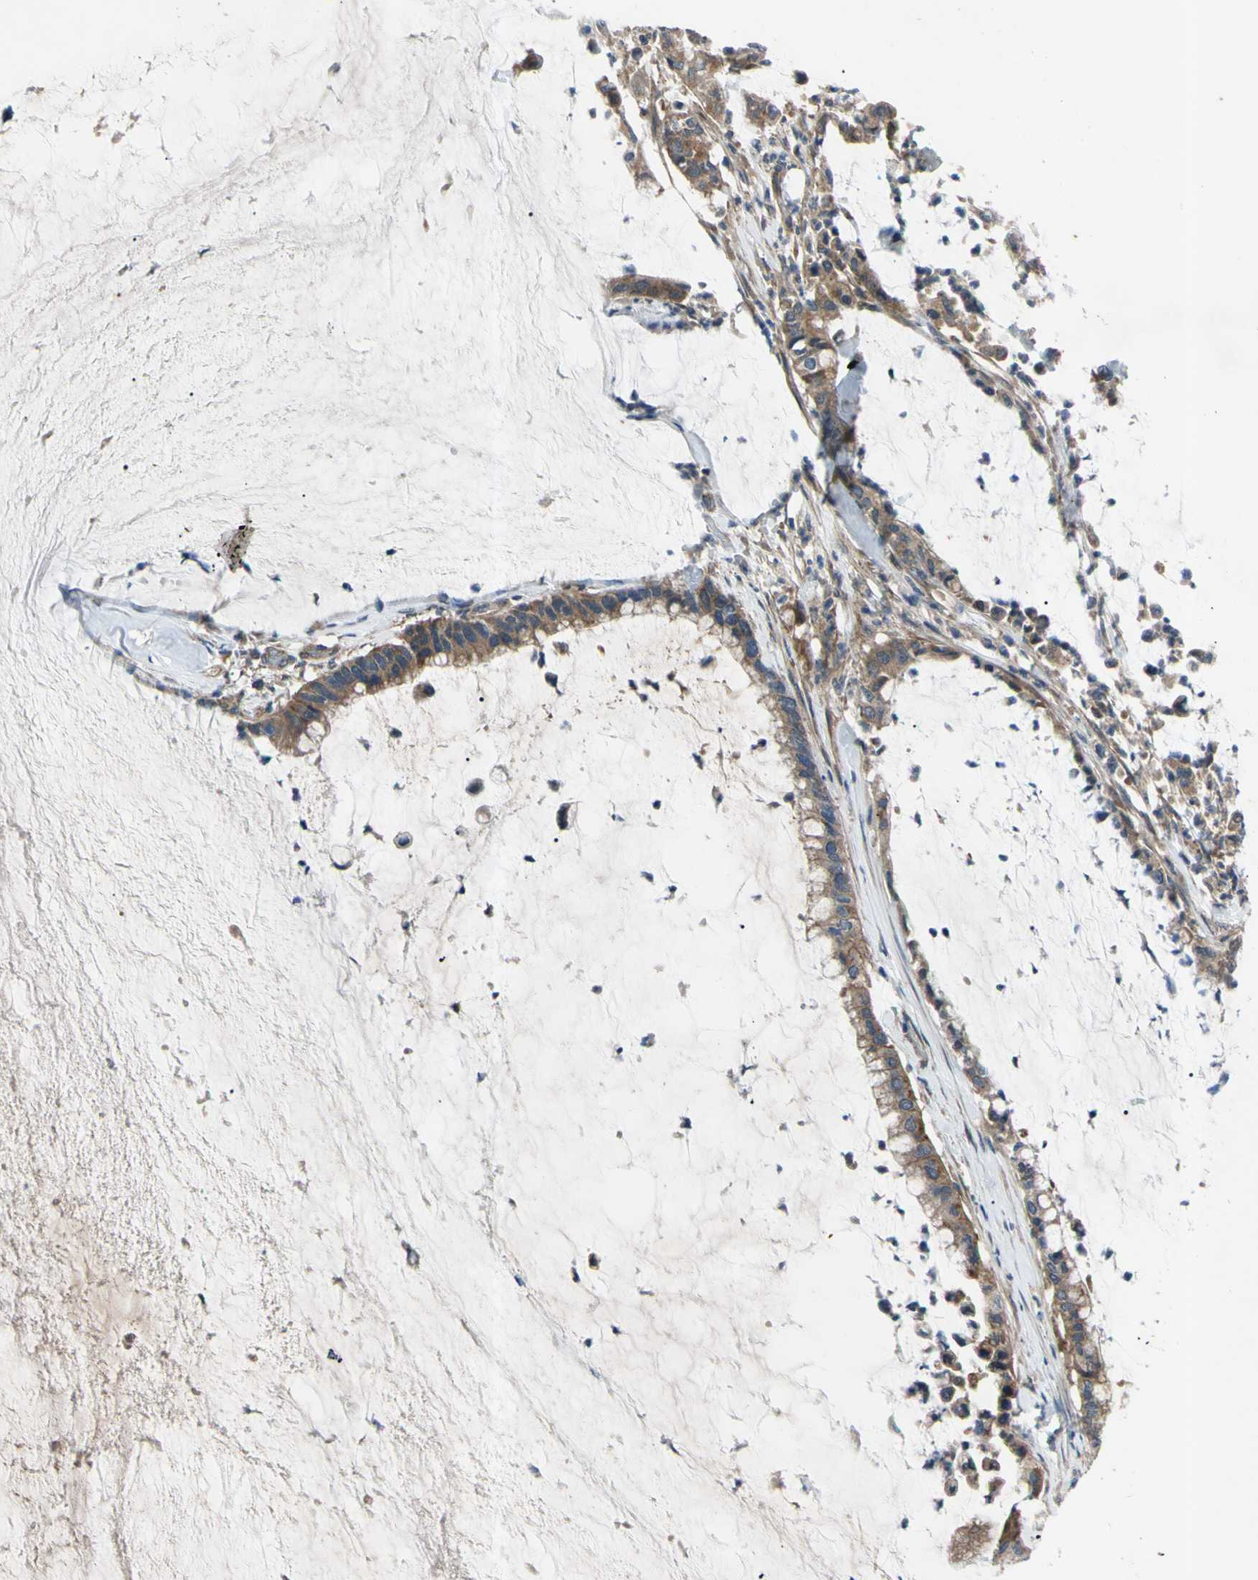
{"staining": {"intensity": "moderate", "quantity": ">75%", "location": "cytoplasmic/membranous"}, "tissue": "pancreatic cancer", "cell_type": "Tumor cells", "image_type": "cancer", "snomed": [{"axis": "morphology", "description": "Adenocarcinoma, NOS"}, {"axis": "topography", "description": "Pancreas"}], "caption": "About >75% of tumor cells in adenocarcinoma (pancreatic) exhibit moderate cytoplasmic/membranous protein staining as visualized by brown immunohistochemical staining.", "gene": "SVIL", "patient": {"sex": "male", "age": 41}}